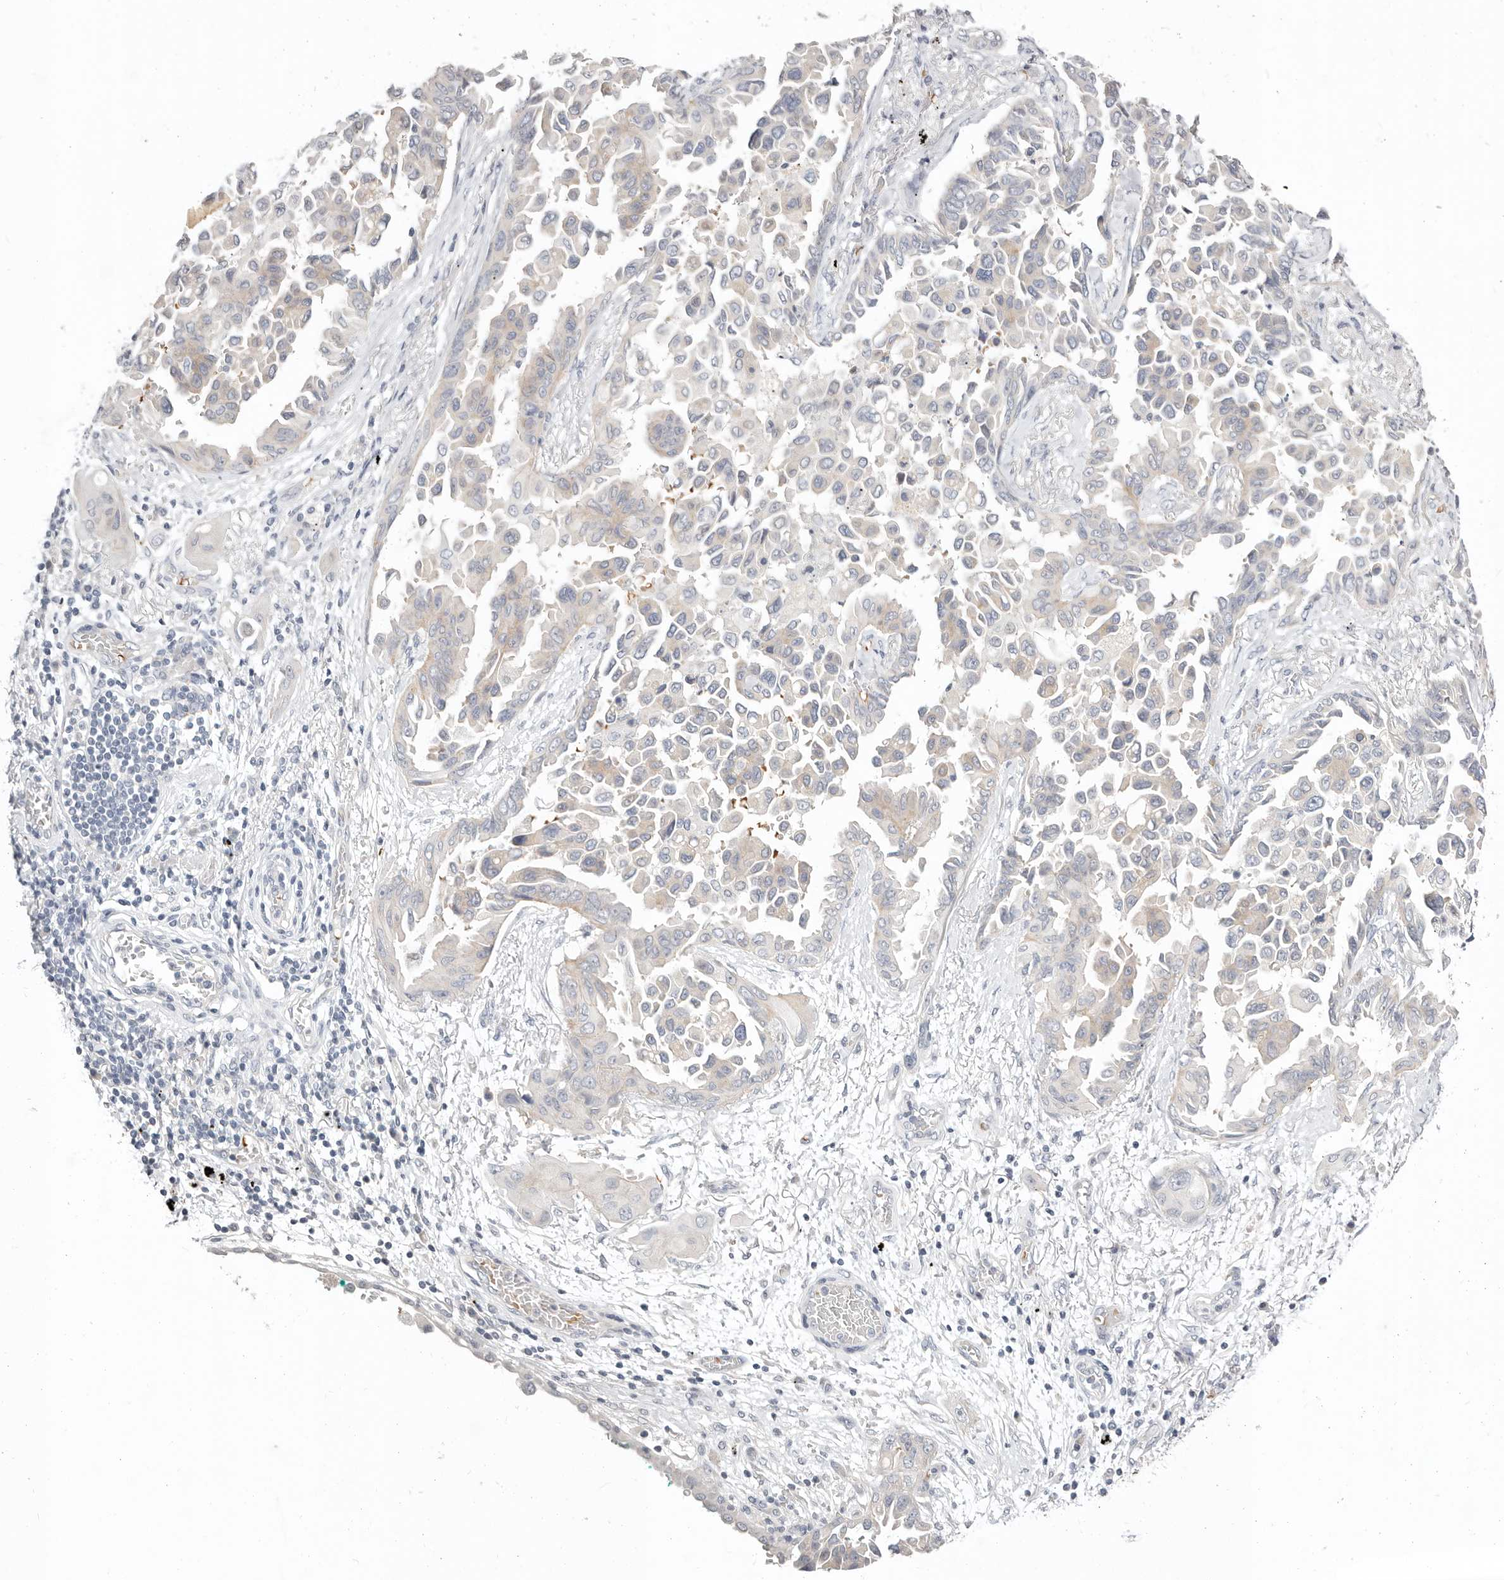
{"staining": {"intensity": "negative", "quantity": "none", "location": "none"}, "tissue": "lung cancer", "cell_type": "Tumor cells", "image_type": "cancer", "snomed": [{"axis": "morphology", "description": "Adenocarcinoma, NOS"}, {"axis": "topography", "description": "Lung"}], "caption": "There is no significant staining in tumor cells of lung cancer (adenocarcinoma).", "gene": "TMEM63B", "patient": {"sex": "female", "age": 67}}